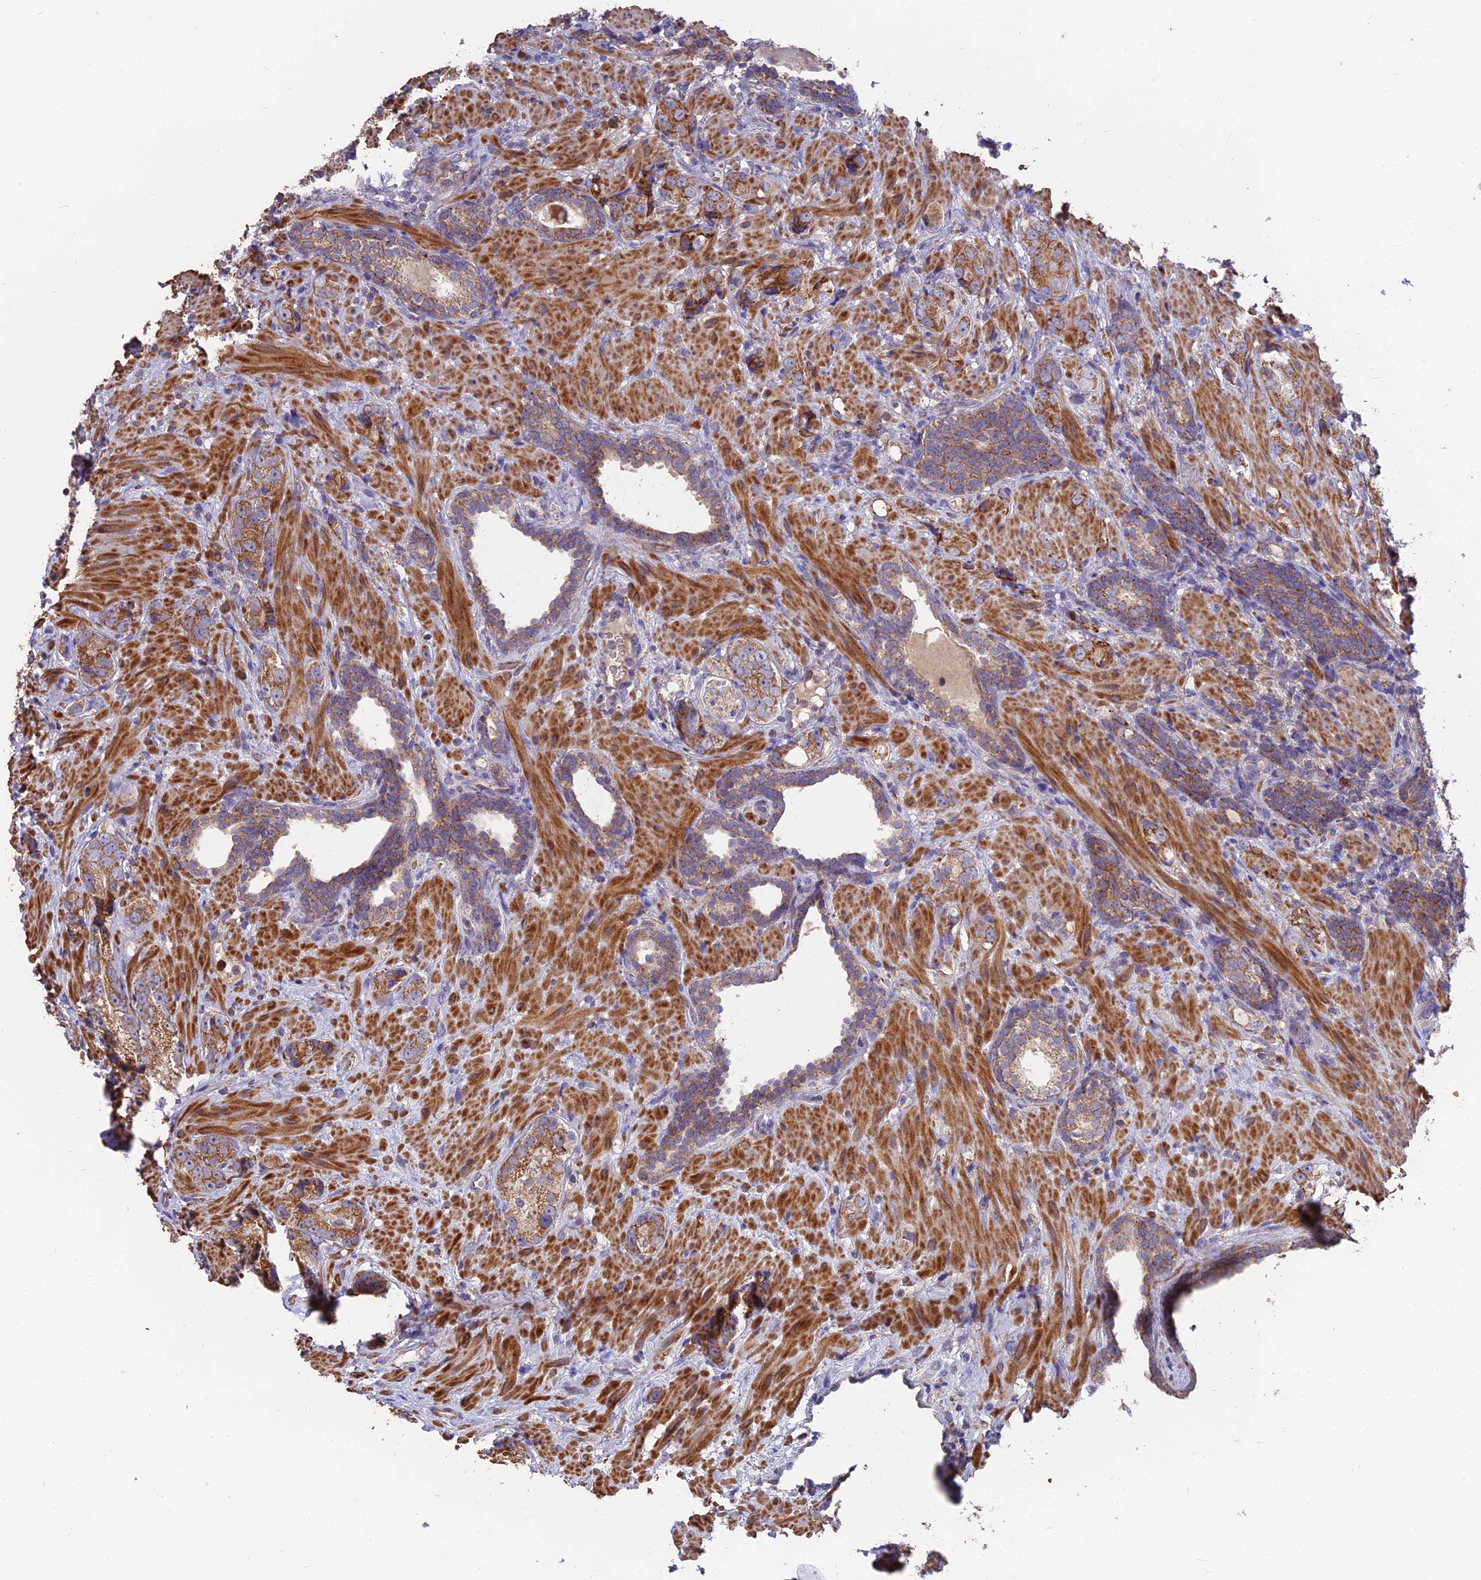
{"staining": {"intensity": "moderate", "quantity": ">75%", "location": "cytoplasmic/membranous"}, "tissue": "prostate cancer", "cell_type": "Tumor cells", "image_type": "cancer", "snomed": [{"axis": "morphology", "description": "Adenocarcinoma, High grade"}, {"axis": "topography", "description": "Prostate"}], "caption": "A medium amount of moderate cytoplasmic/membranous expression is identified in about >75% of tumor cells in adenocarcinoma (high-grade) (prostate) tissue.", "gene": "IFT22", "patient": {"sex": "male", "age": 63}}